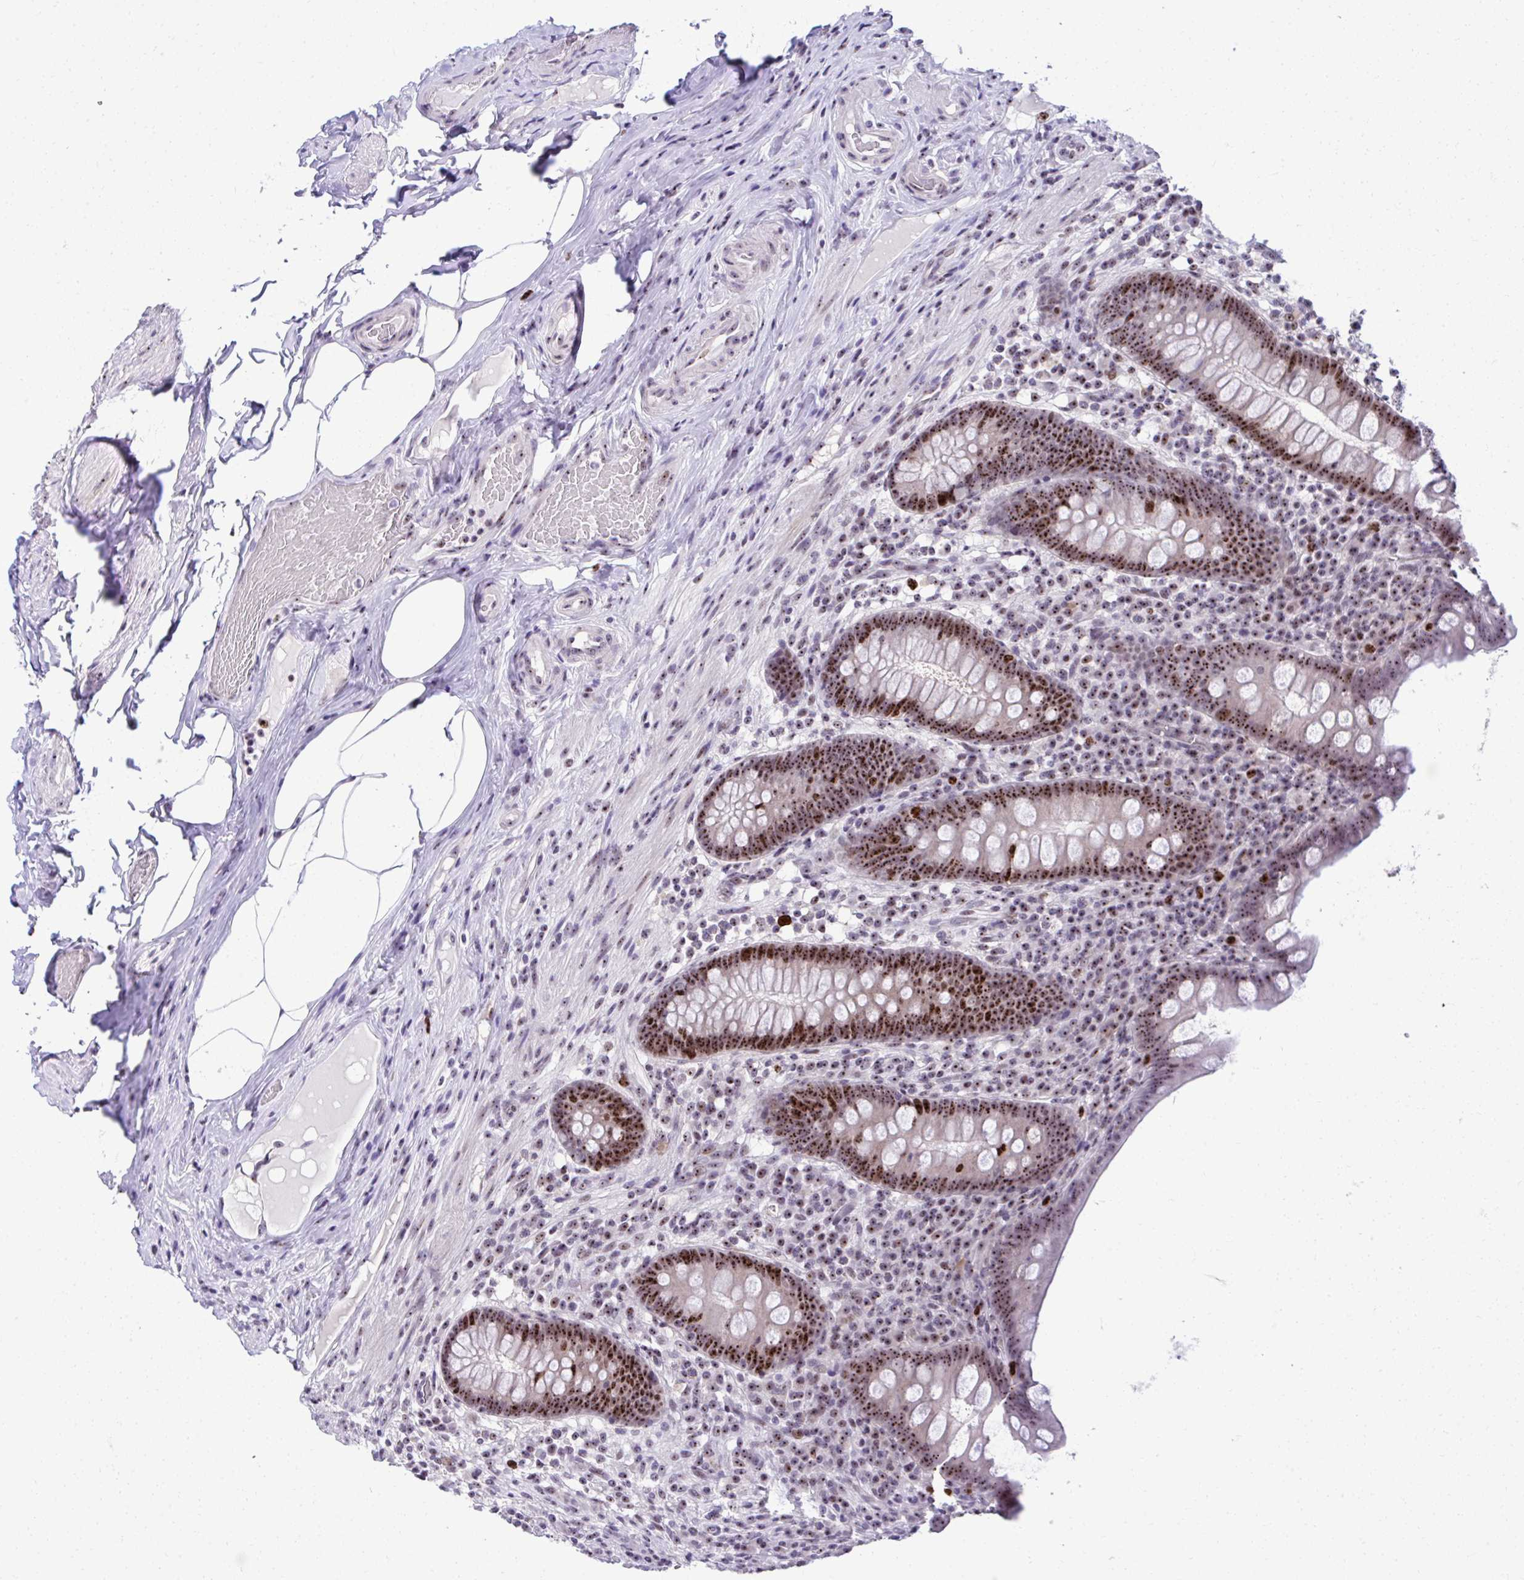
{"staining": {"intensity": "strong", "quantity": ">75%", "location": "nuclear"}, "tissue": "appendix", "cell_type": "Glandular cells", "image_type": "normal", "snomed": [{"axis": "morphology", "description": "Normal tissue, NOS"}, {"axis": "topography", "description": "Appendix"}], "caption": "Normal appendix exhibits strong nuclear staining in approximately >75% of glandular cells The protein of interest is stained brown, and the nuclei are stained in blue (DAB IHC with brightfield microscopy, high magnification)..", "gene": "CEP72", "patient": {"sex": "male", "age": 71}}